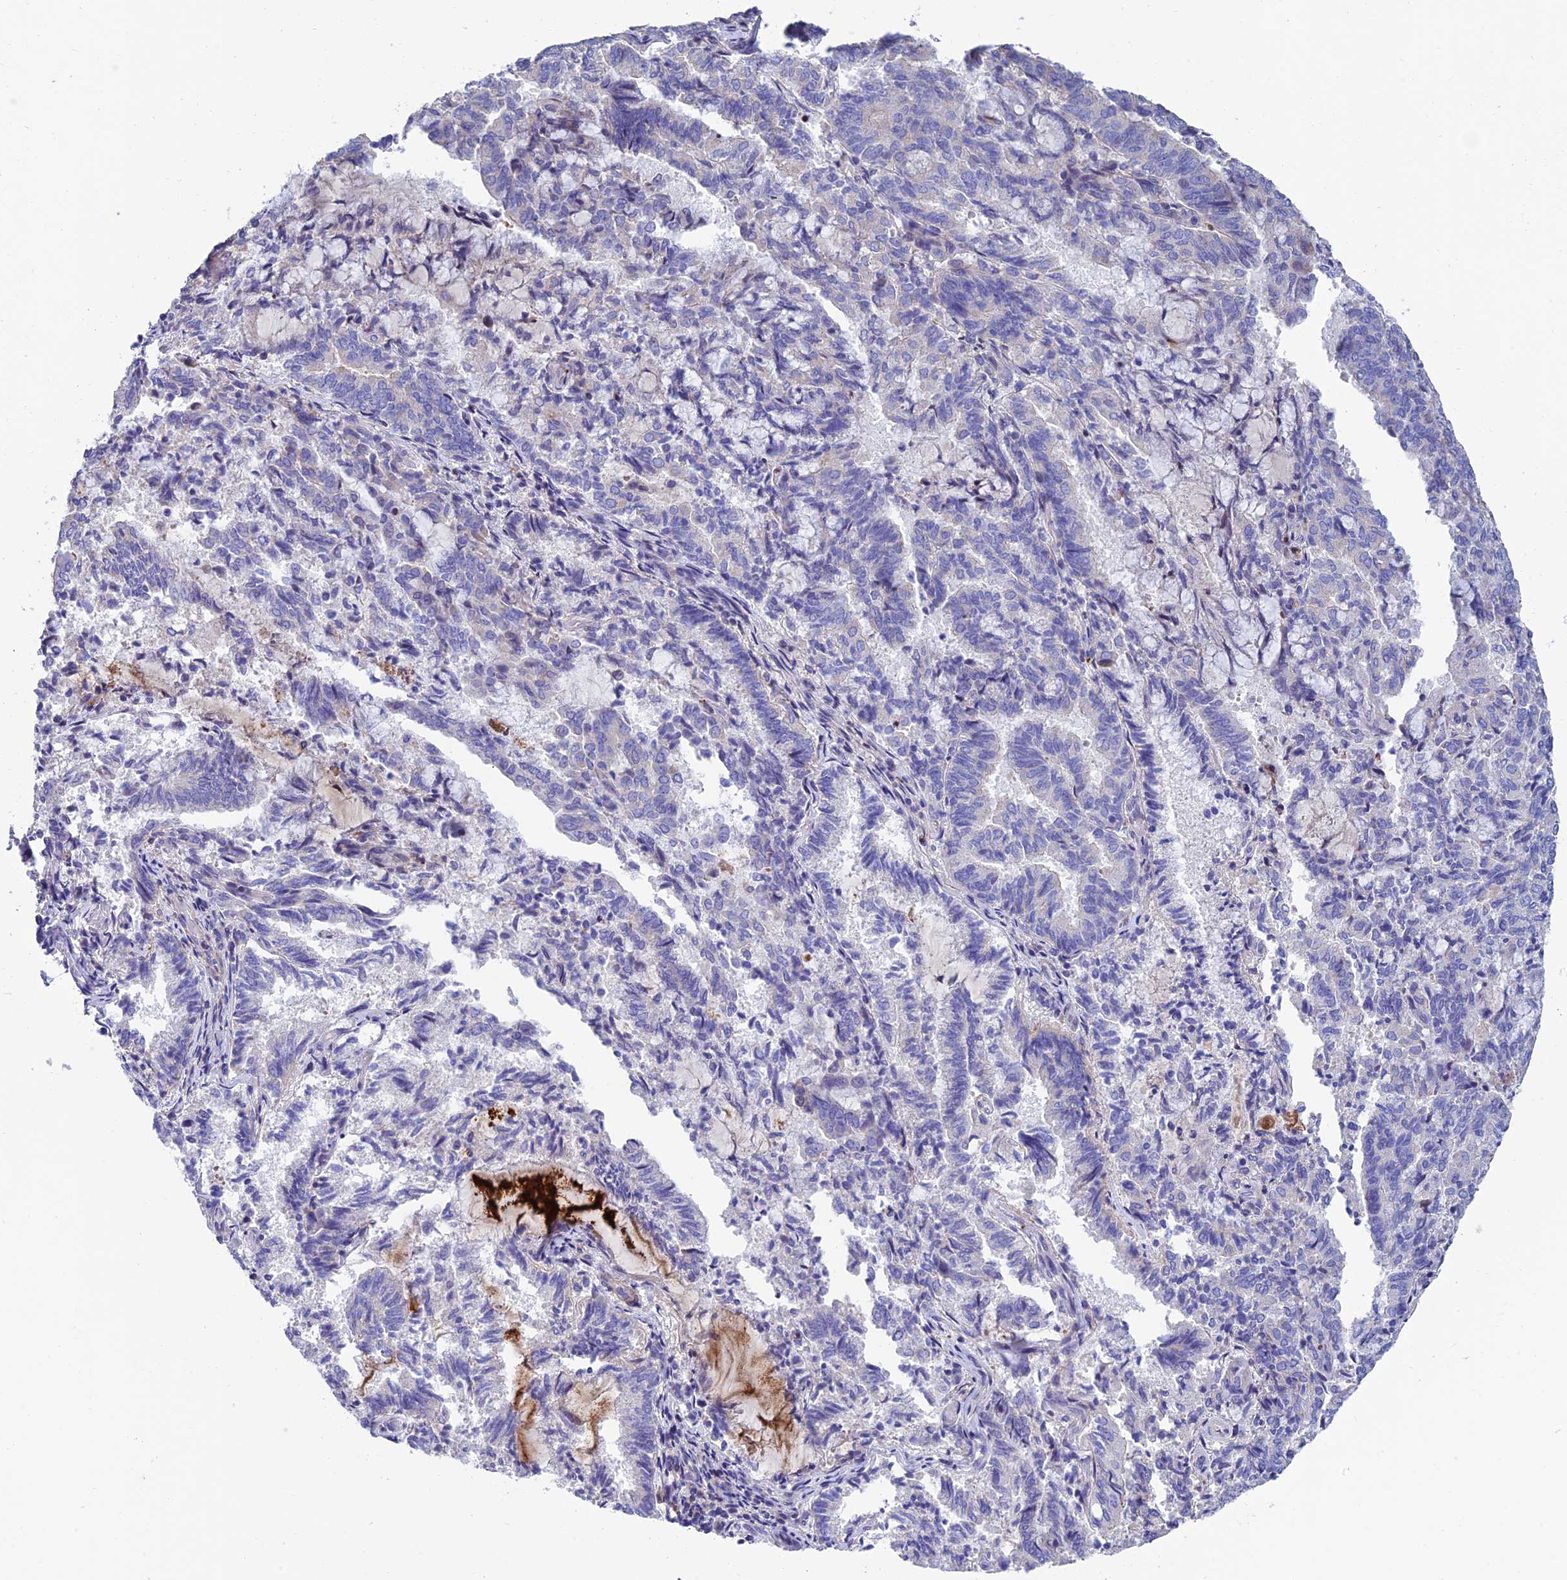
{"staining": {"intensity": "negative", "quantity": "none", "location": "none"}, "tissue": "endometrial cancer", "cell_type": "Tumor cells", "image_type": "cancer", "snomed": [{"axis": "morphology", "description": "Adenocarcinoma, NOS"}, {"axis": "topography", "description": "Endometrium"}], "caption": "This is an immunohistochemistry (IHC) micrograph of human endometrial adenocarcinoma. There is no positivity in tumor cells.", "gene": "FAM178B", "patient": {"sex": "female", "age": 80}}